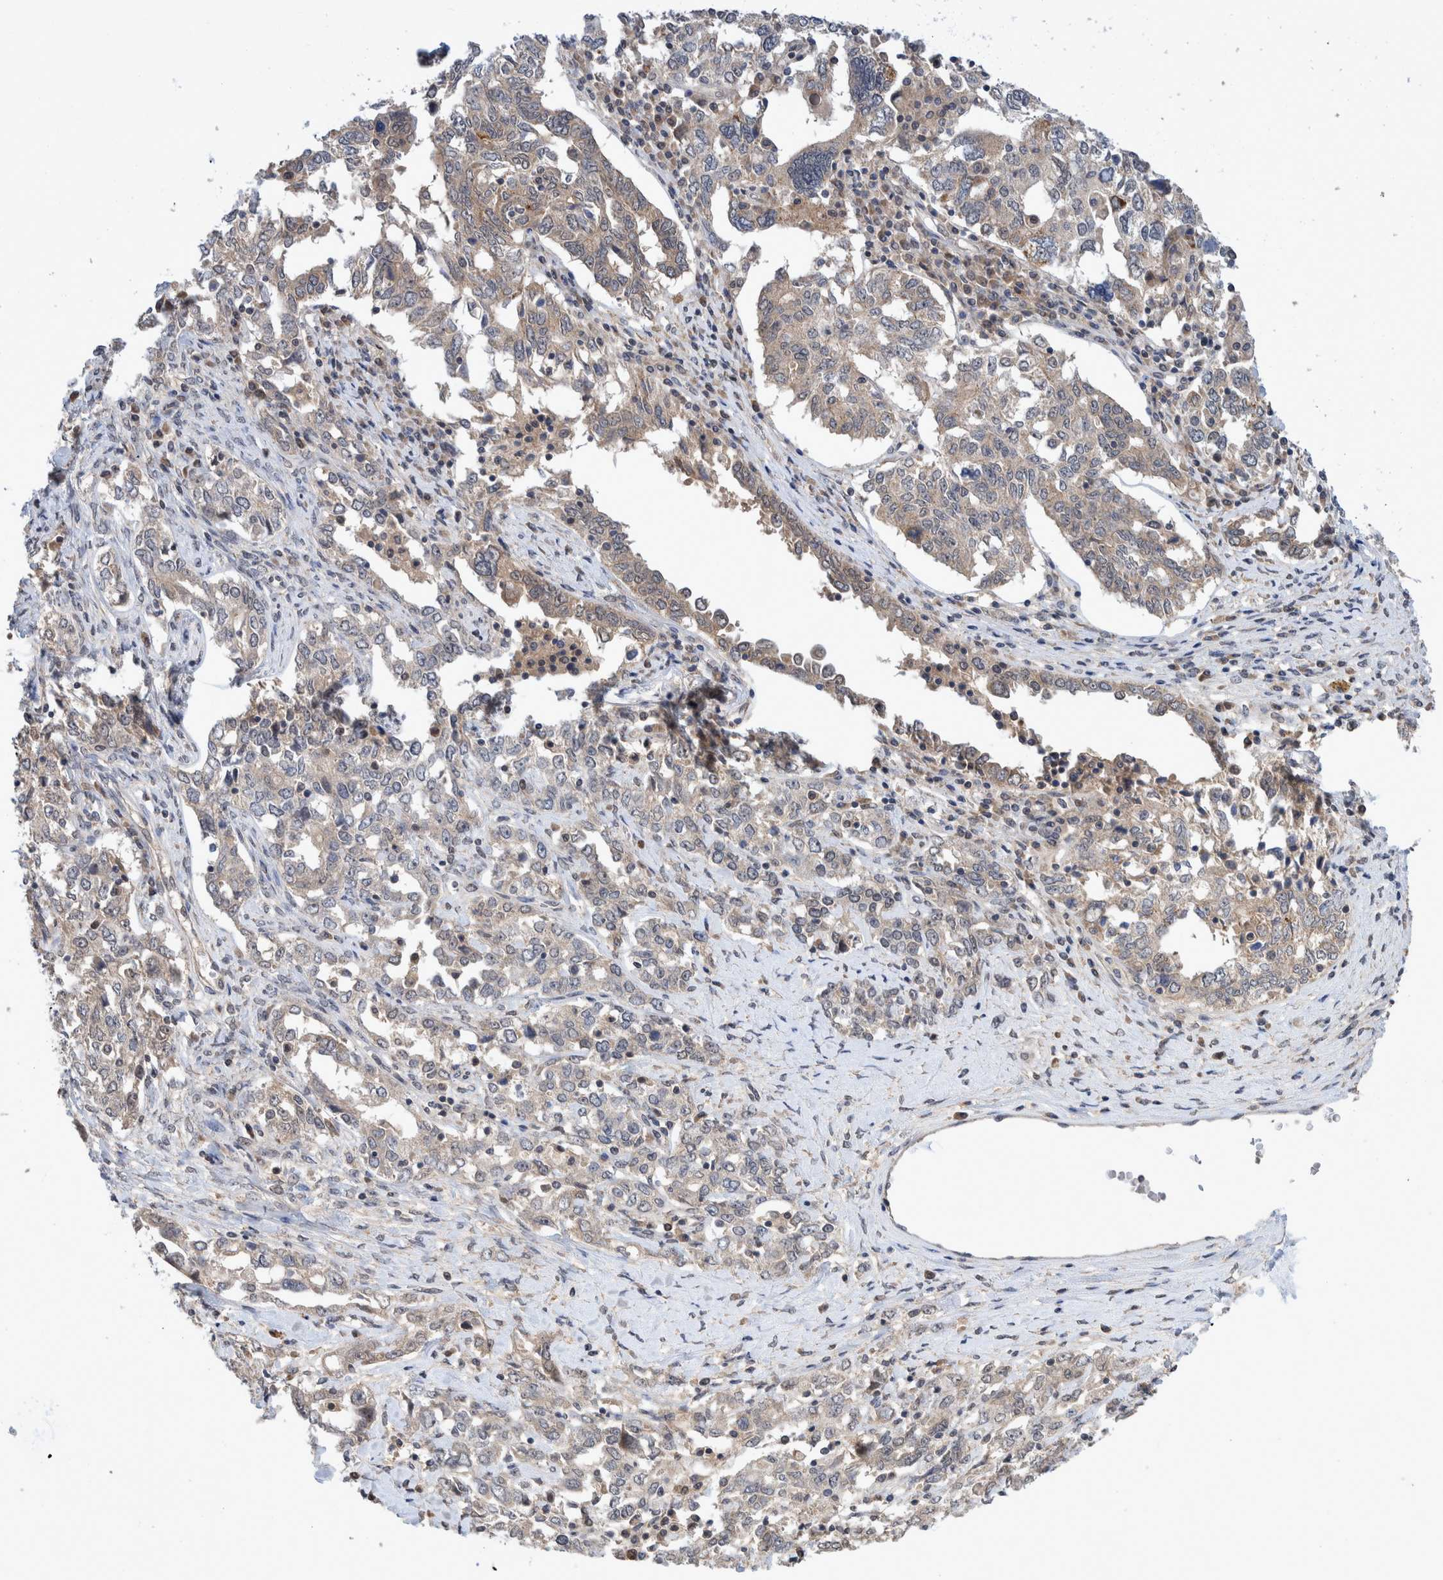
{"staining": {"intensity": "weak", "quantity": "<25%", "location": "cytoplasmic/membranous"}, "tissue": "ovarian cancer", "cell_type": "Tumor cells", "image_type": "cancer", "snomed": [{"axis": "morphology", "description": "Carcinoma, endometroid"}, {"axis": "topography", "description": "Ovary"}], "caption": "Human ovarian endometroid carcinoma stained for a protein using immunohistochemistry displays no staining in tumor cells.", "gene": "PLPBP", "patient": {"sex": "female", "age": 62}}